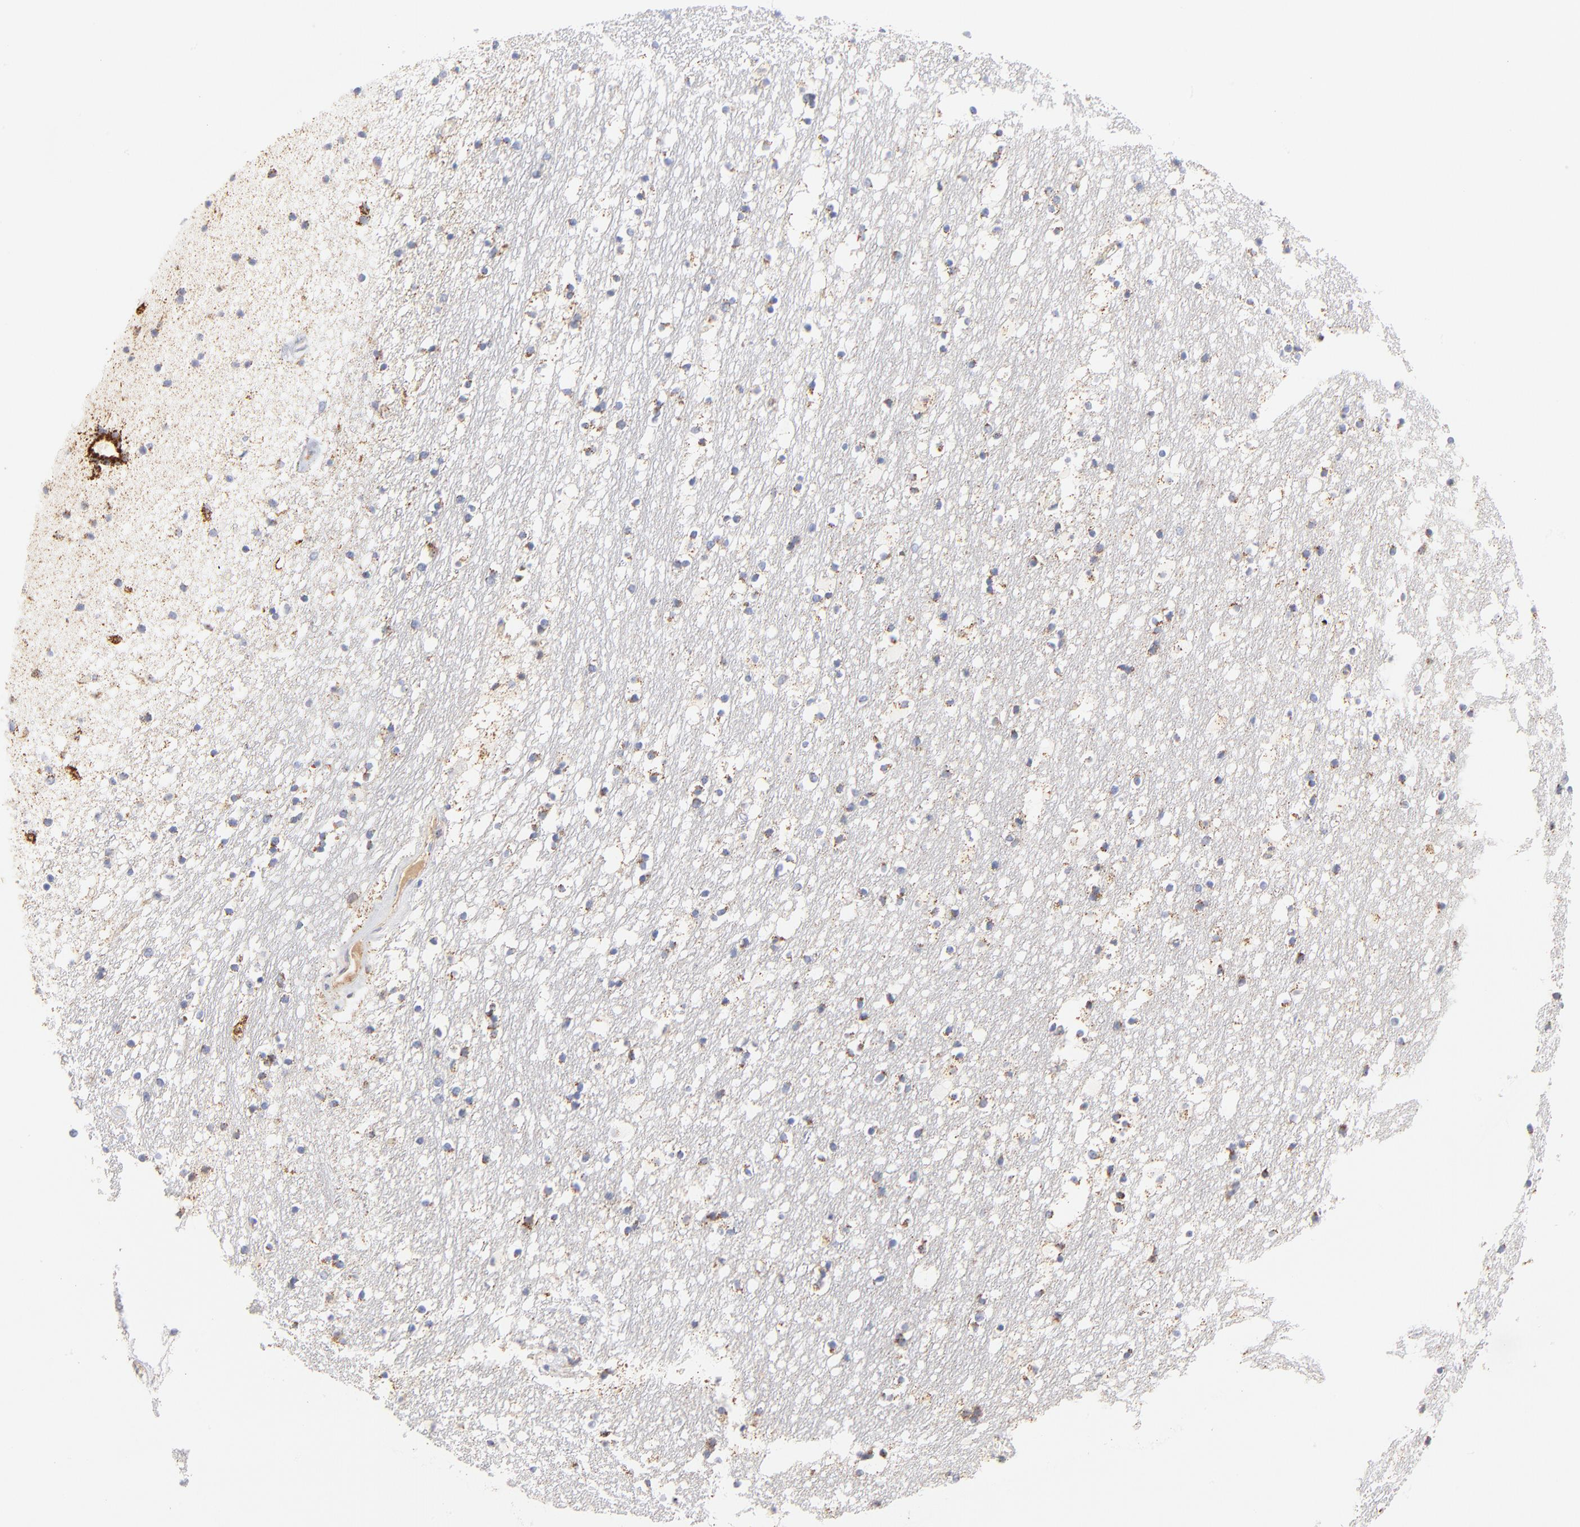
{"staining": {"intensity": "moderate", "quantity": "<25%", "location": "cytoplasmic/membranous"}, "tissue": "caudate", "cell_type": "Glial cells", "image_type": "normal", "snomed": [{"axis": "morphology", "description": "Normal tissue, NOS"}, {"axis": "topography", "description": "Lateral ventricle wall"}], "caption": "Protein expression analysis of normal caudate displays moderate cytoplasmic/membranous staining in about <25% of glial cells.", "gene": "DLAT", "patient": {"sex": "male", "age": 45}}